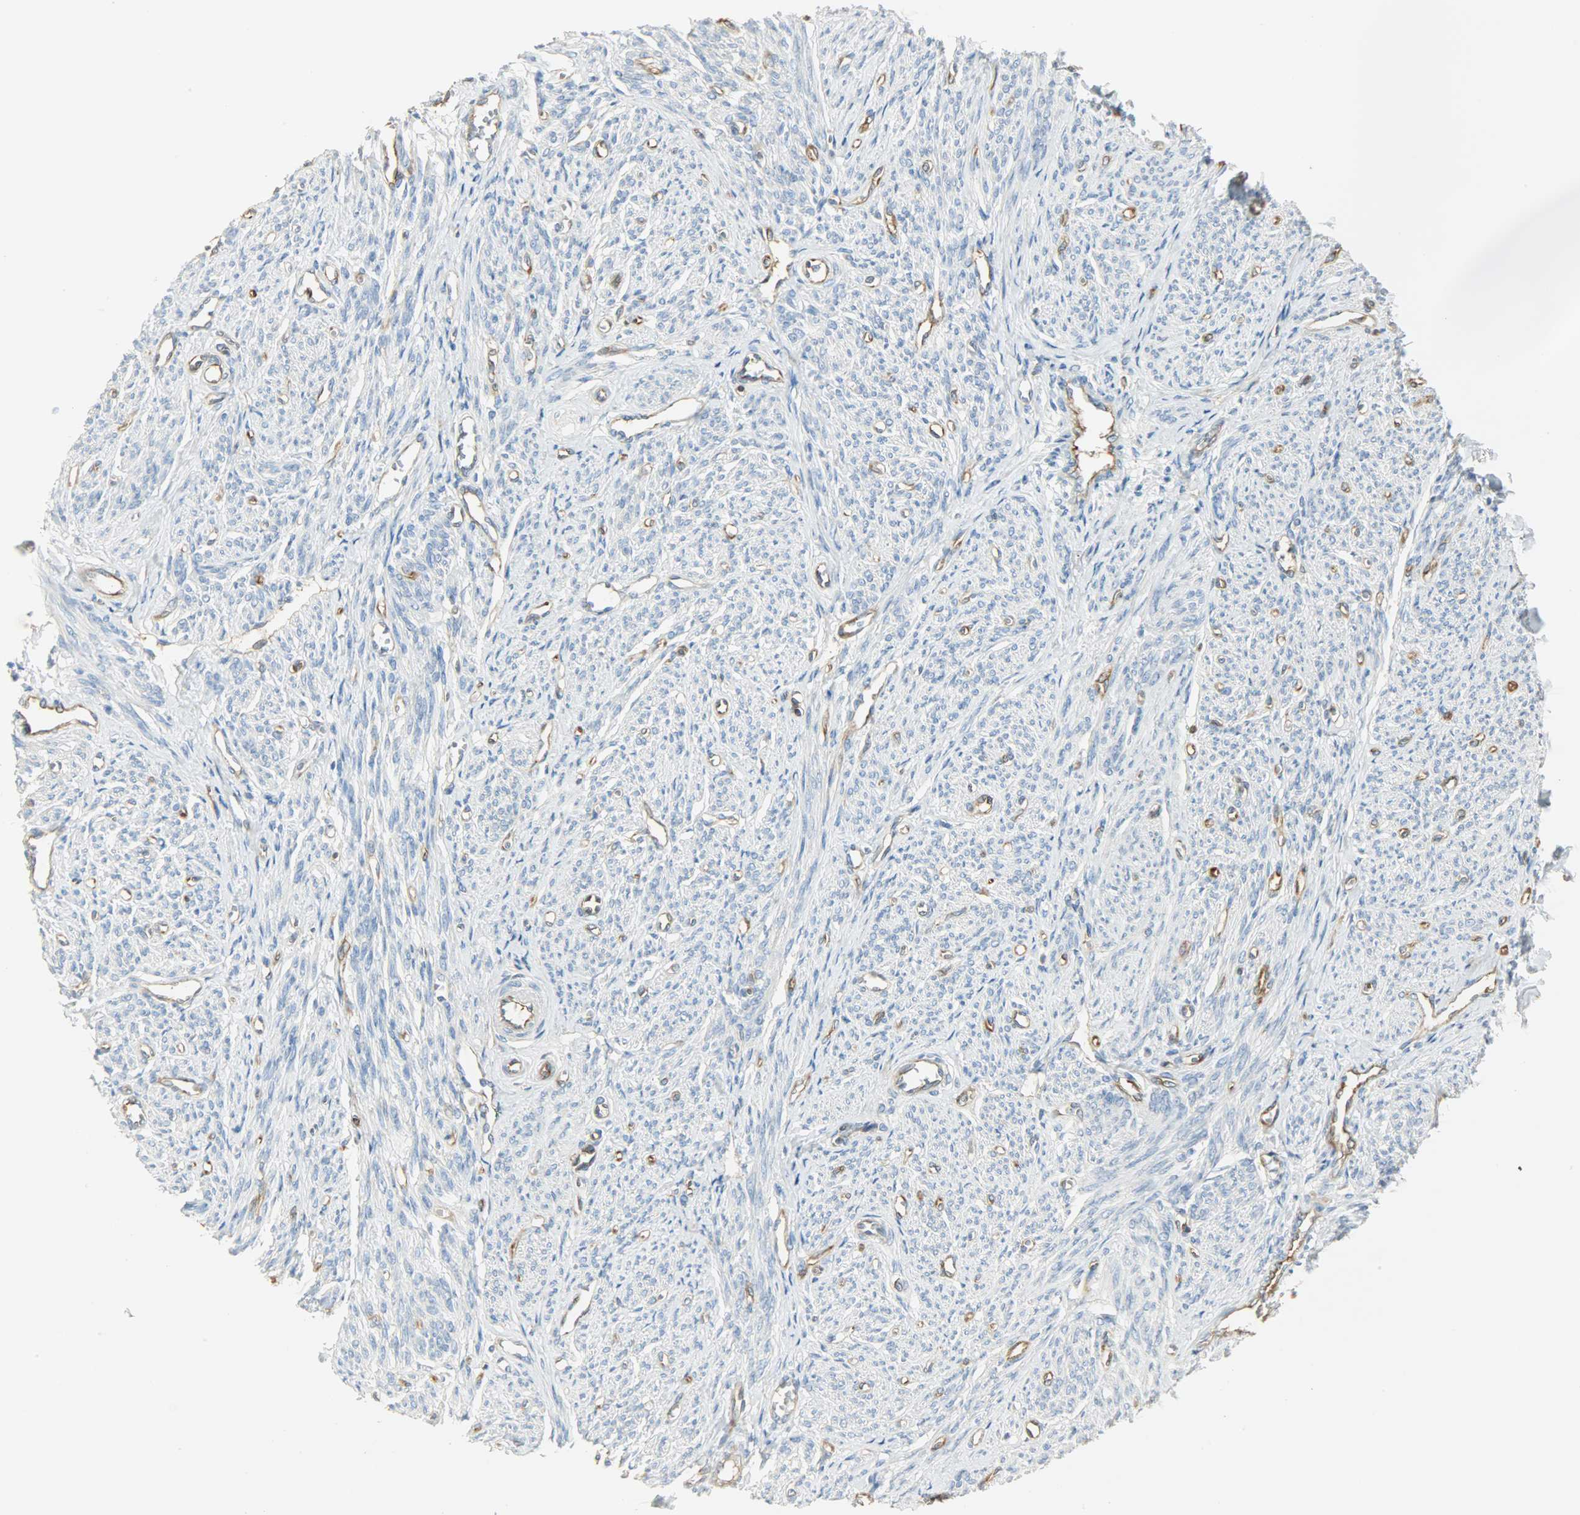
{"staining": {"intensity": "negative", "quantity": "none", "location": "none"}, "tissue": "smooth muscle", "cell_type": "Smooth muscle cells", "image_type": "normal", "snomed": [{"axis": "morphology", "description": "Normal tissue, NOS"}, {"axis": "topography", "description": "Smooth muscle"}], "caption": "A high-resolution histopathology image shows immunohistochemistry staining of normal smooth muscle, which demonstrates no significant expression in smooth muscle cells.", "gene": "WARS1", "patient": {"sex": "female", "age": 65}}